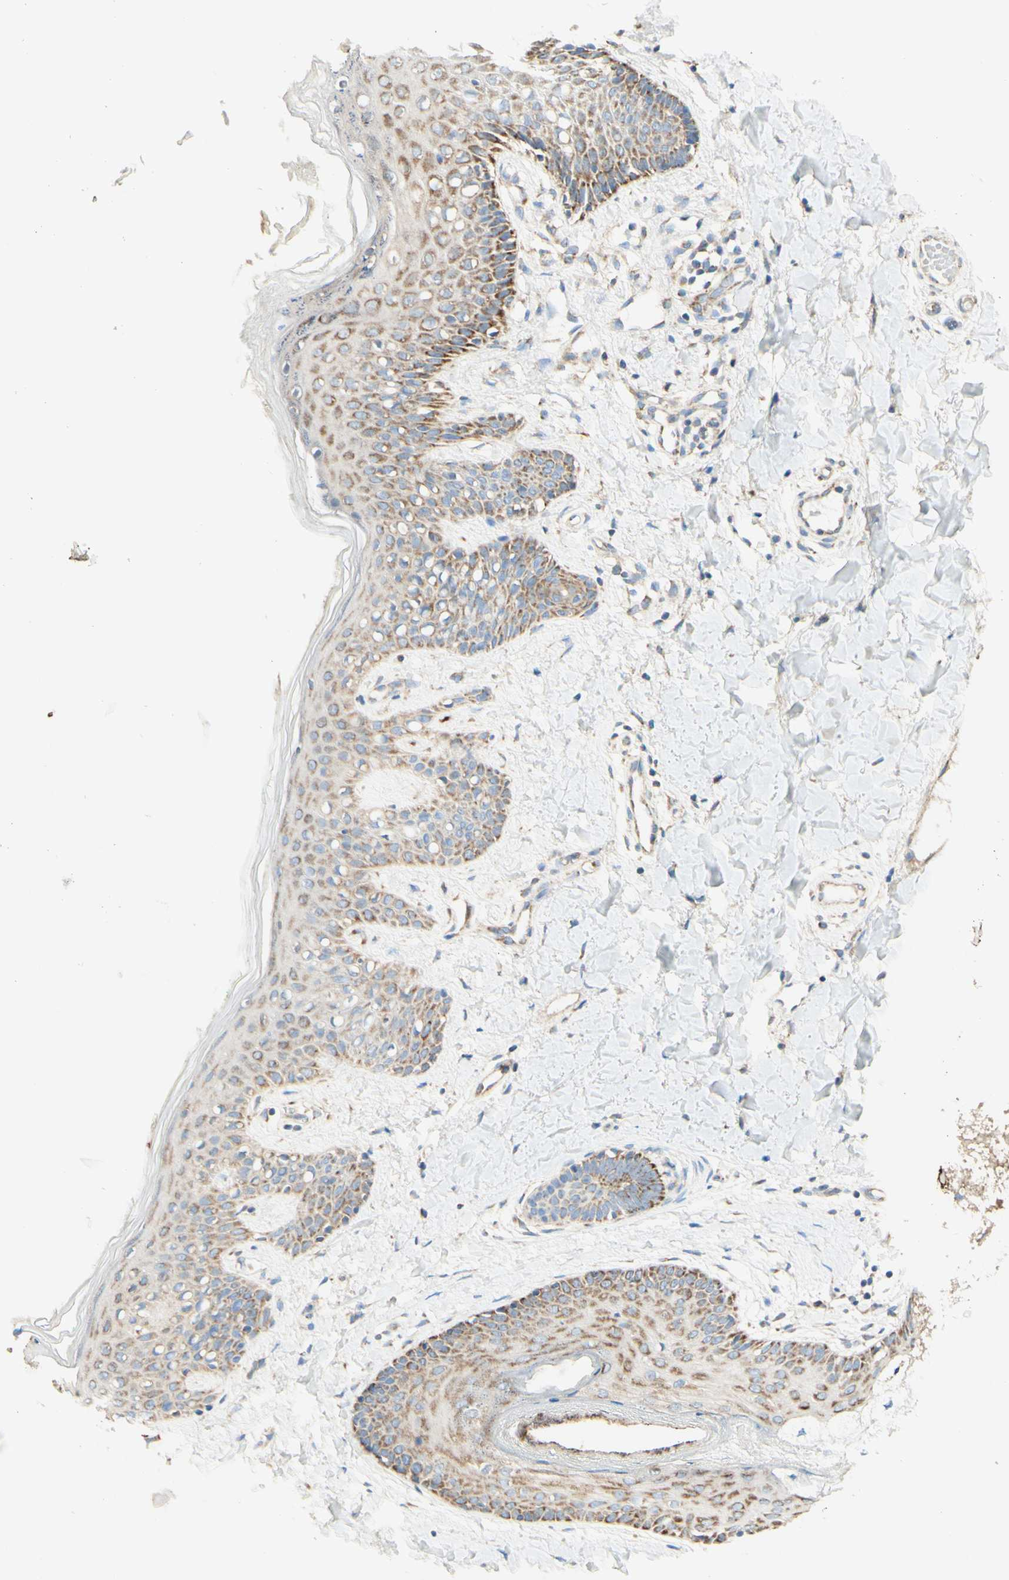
{"staining": {"intensity": "negative", "quantity": "none", "location": "none"}, "tissue": "skin", "cell_type": "Fibroblasts", "image_type": "normal", "snomed": [{"axis": "morphology", "description": "Normal tissue, NOS"}, {"axis": "topography", "description": "Skin"}], "caption": "A high-resolution histopathology image shows immunohistochemistry staining of benign skin, which reveals no significant staining in fibroblasts. The staining is performed using DAB brown chromogen with nuclei counter-stained in using hematoxylin.", "gene": "ARMC10", "patient": {"sex": "male", "age": 16}}